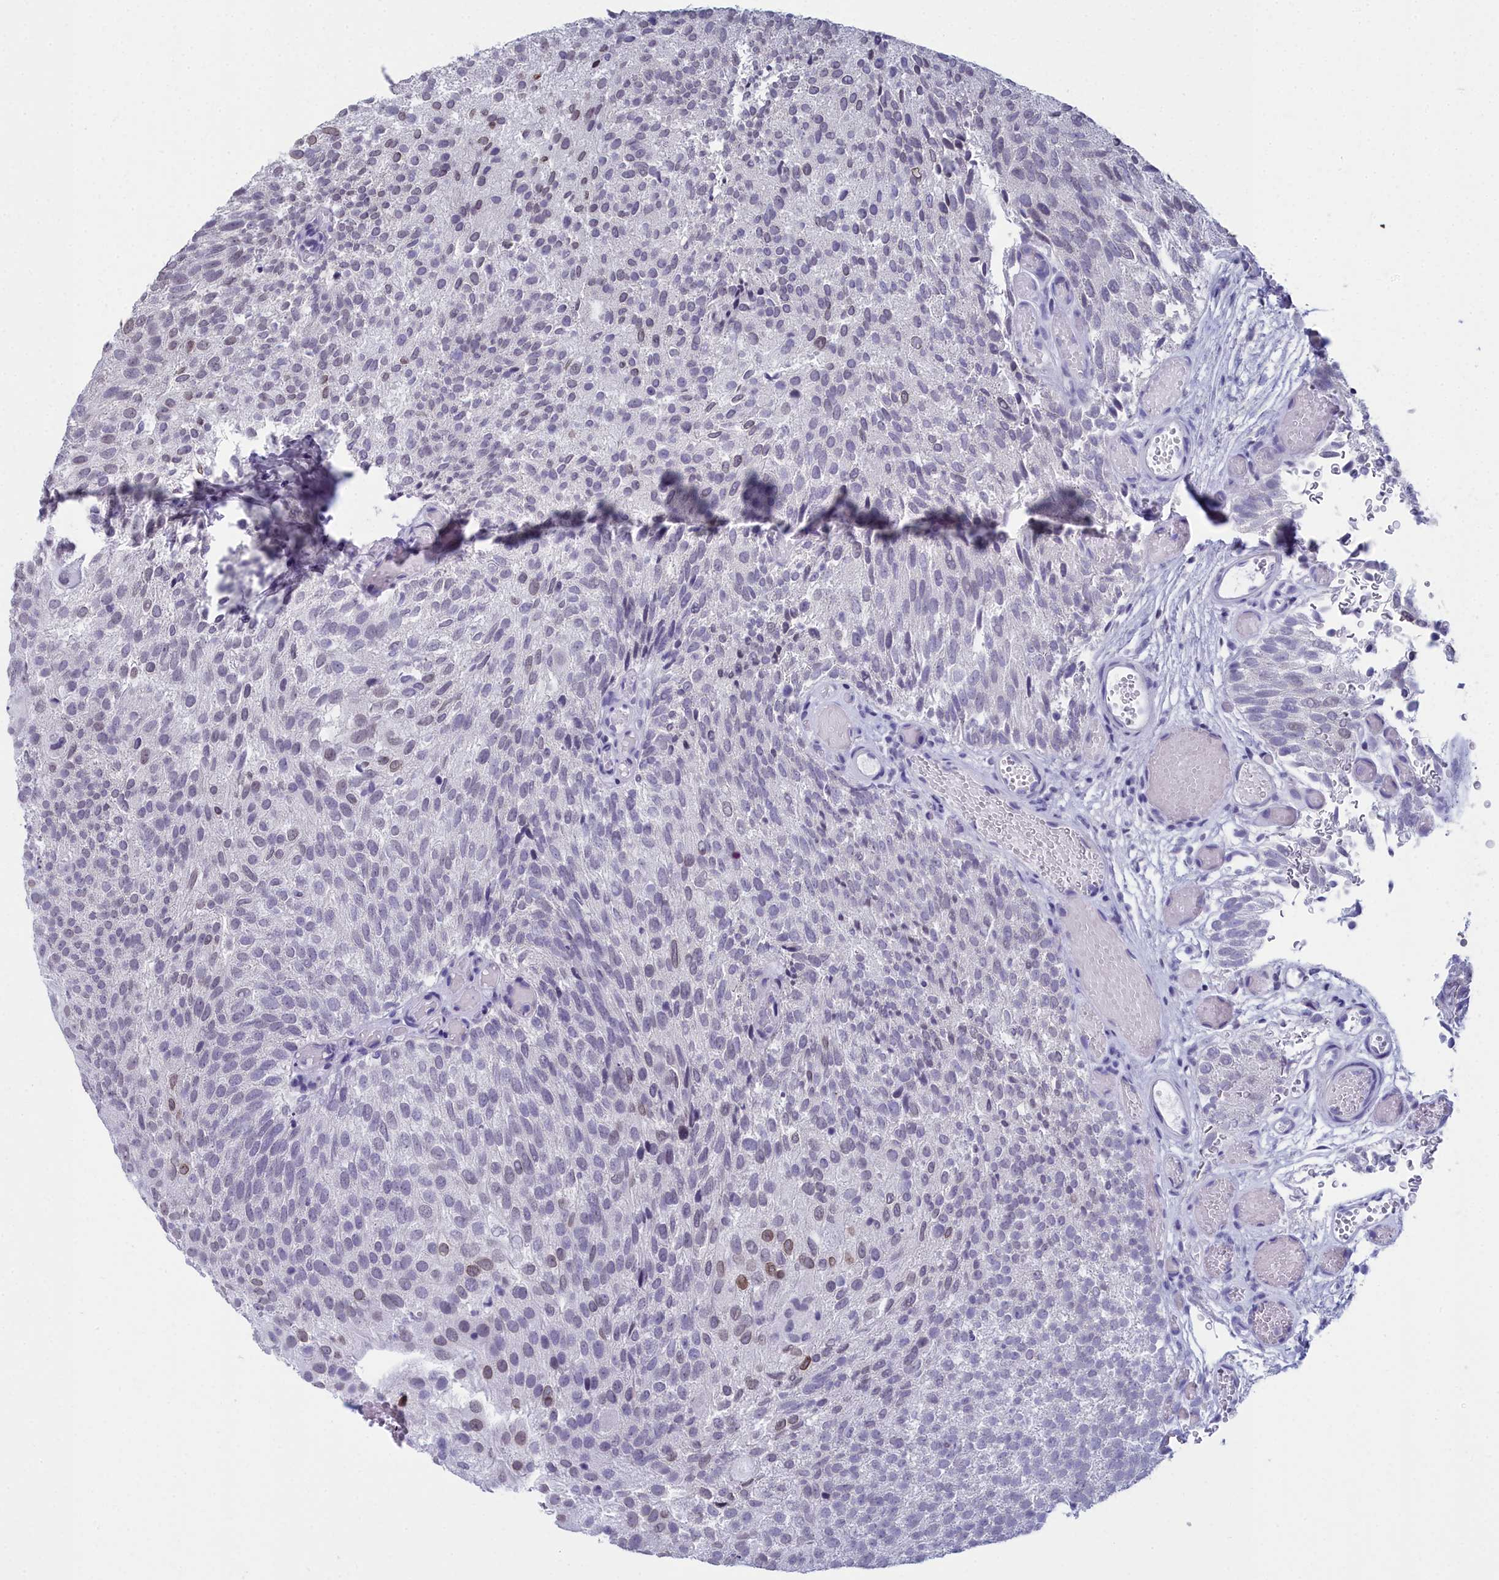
{"staining": {"intensity": "moderate", "quantity": "<25%", "location": "nuclear"}, "tissue": "urothelial cancer", "cell_type": "Tumor cells", "image_type": "cancer", "snomed": [{"axis": "morphology", "description": "Urothelial carcinoma, Low grade"}, {"axis": "topography", "description": "Urinary bladder"}], "caption": "Immunohistochemistry histopathology image of neoplastic tissue: urothelial cancer stained using IHC exhibits low levels of moderate protein expression localized specifically in the nuclear of tumor cells, appearing as a nuclear brown color.", "gene": "CCDC97", "patient": {"sex": "male", "age": 78}}